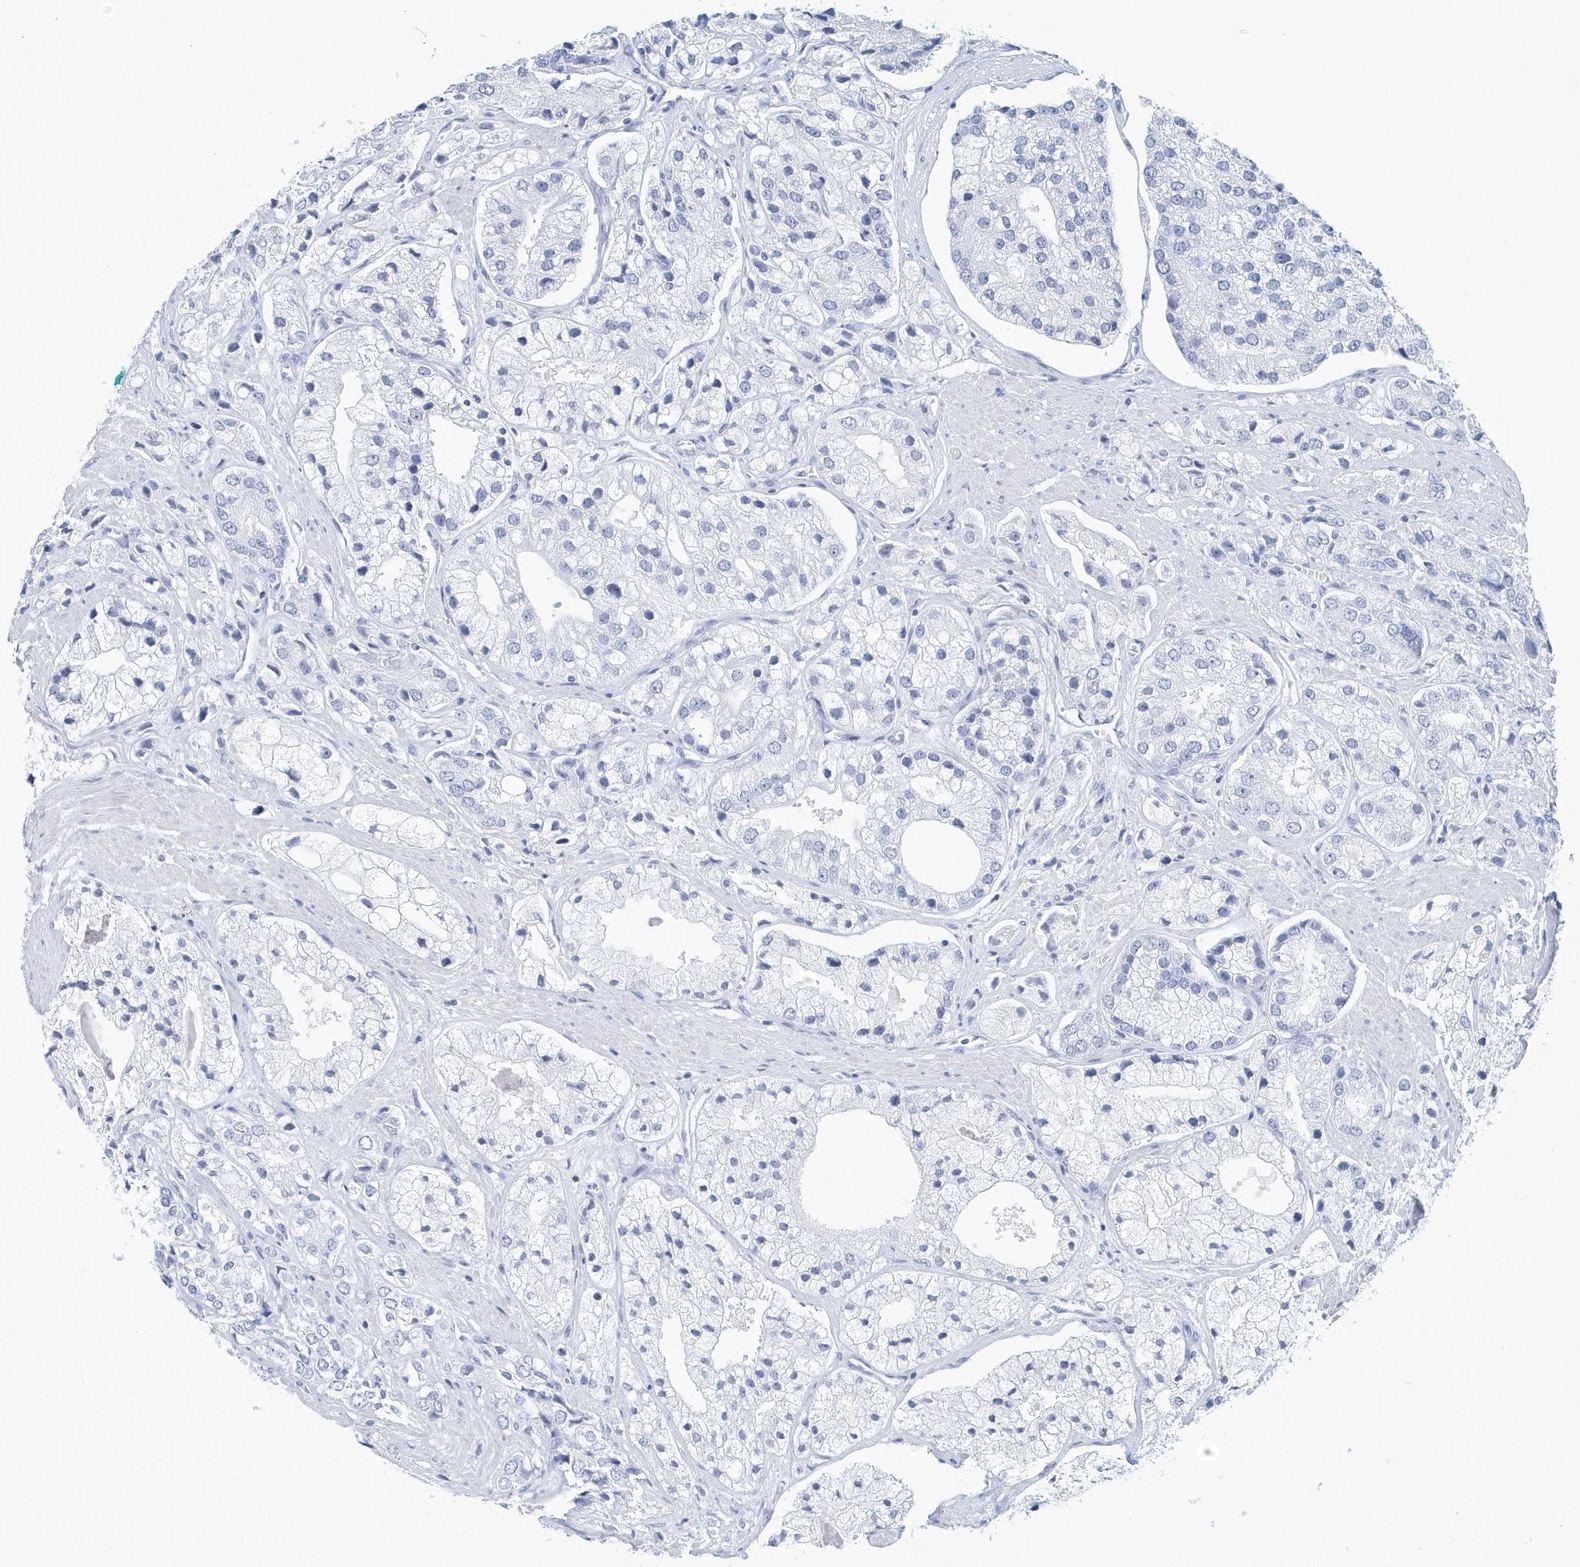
{"staining": {"intensity": "negative", "quantity": "none", "location": "none"}, "tissue": "prostate cancer", "cell_type": "Tumor cells", "image_type": "cancer", "snomed": [{"axis": "morphology", "description": "Adenocarcinoma, High grade"}, {"axis": "topography", "description": "Prostate"}], "caption": "IHC micrograph of neoplastic tissue: human prostate cancer stained with DAB (3,3'-diaminobenzidine) exhibits no significant protein positivity in tumor cells. (Stains: DAB immunohistochemistry (IHC) with hematoxylin counter stain, Microscopy: brightfield microscopy at high magnification).", "gene": "PTPRO", "patient": {"sex": "male", "age": 50}}